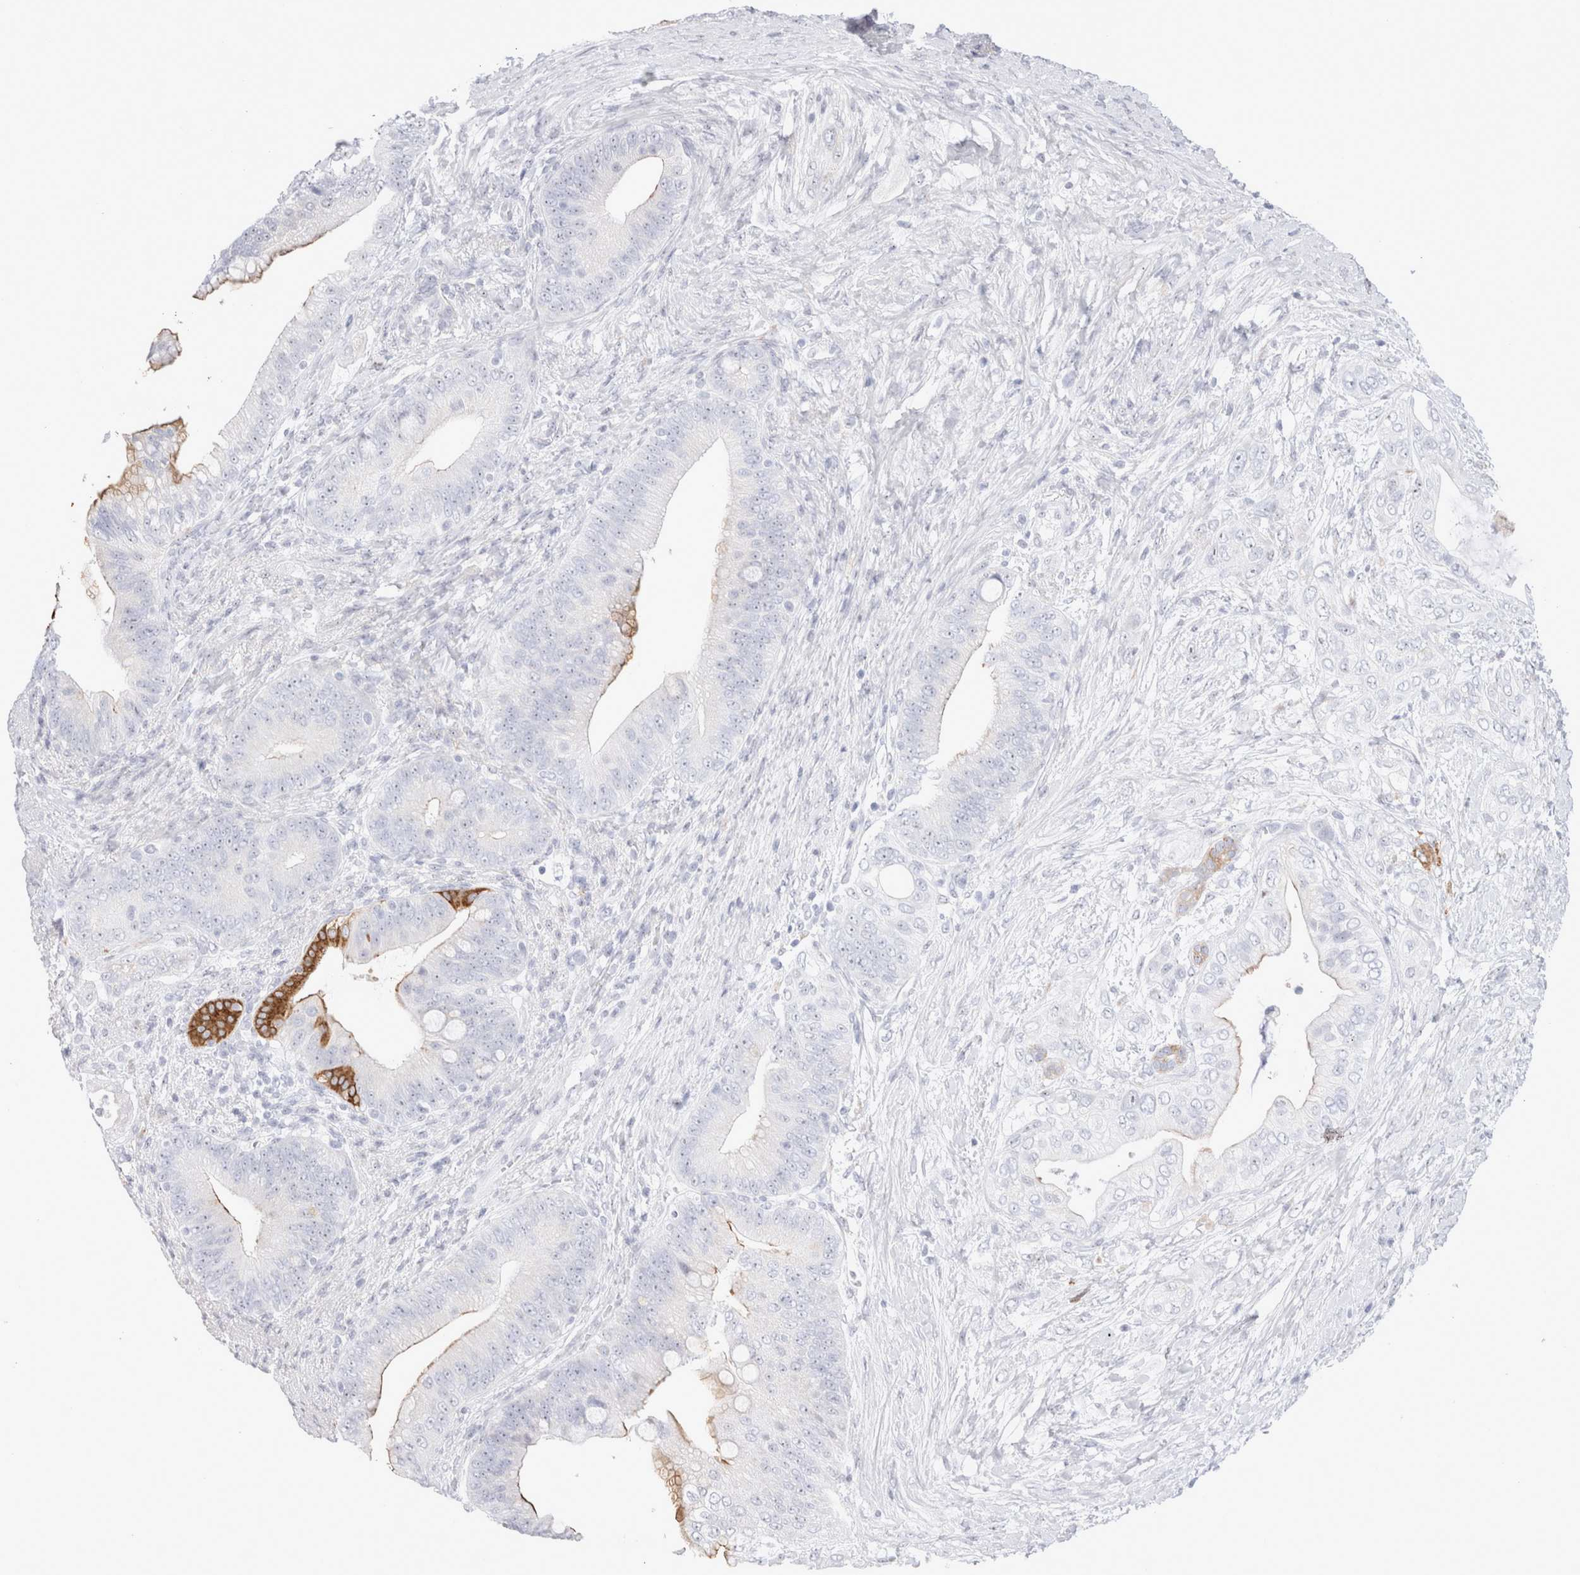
{"staining": {"intensity": "moderate", "quantity": "<25%", "location": "cytoplasmic/membranous"}, "tissue": "pancreatic cancer", "cell_type": "Tumor cells", "image_type": "cancer", "snomed": [{"axis": "morphology", "description": "Adenocarcinoma, NOS"}, {"axis": "topography", "description": "Pancreas"}], "caption": "A histopathology image showing moderate cytoplasmic/membranous positivity in approximately <25% of tumor cells in adenocarcinoma (pancreatic), as visualized by brown immunohistochemical staining.", "gene": "MUC15", "patient": {"sex": "male", "age": 53}}